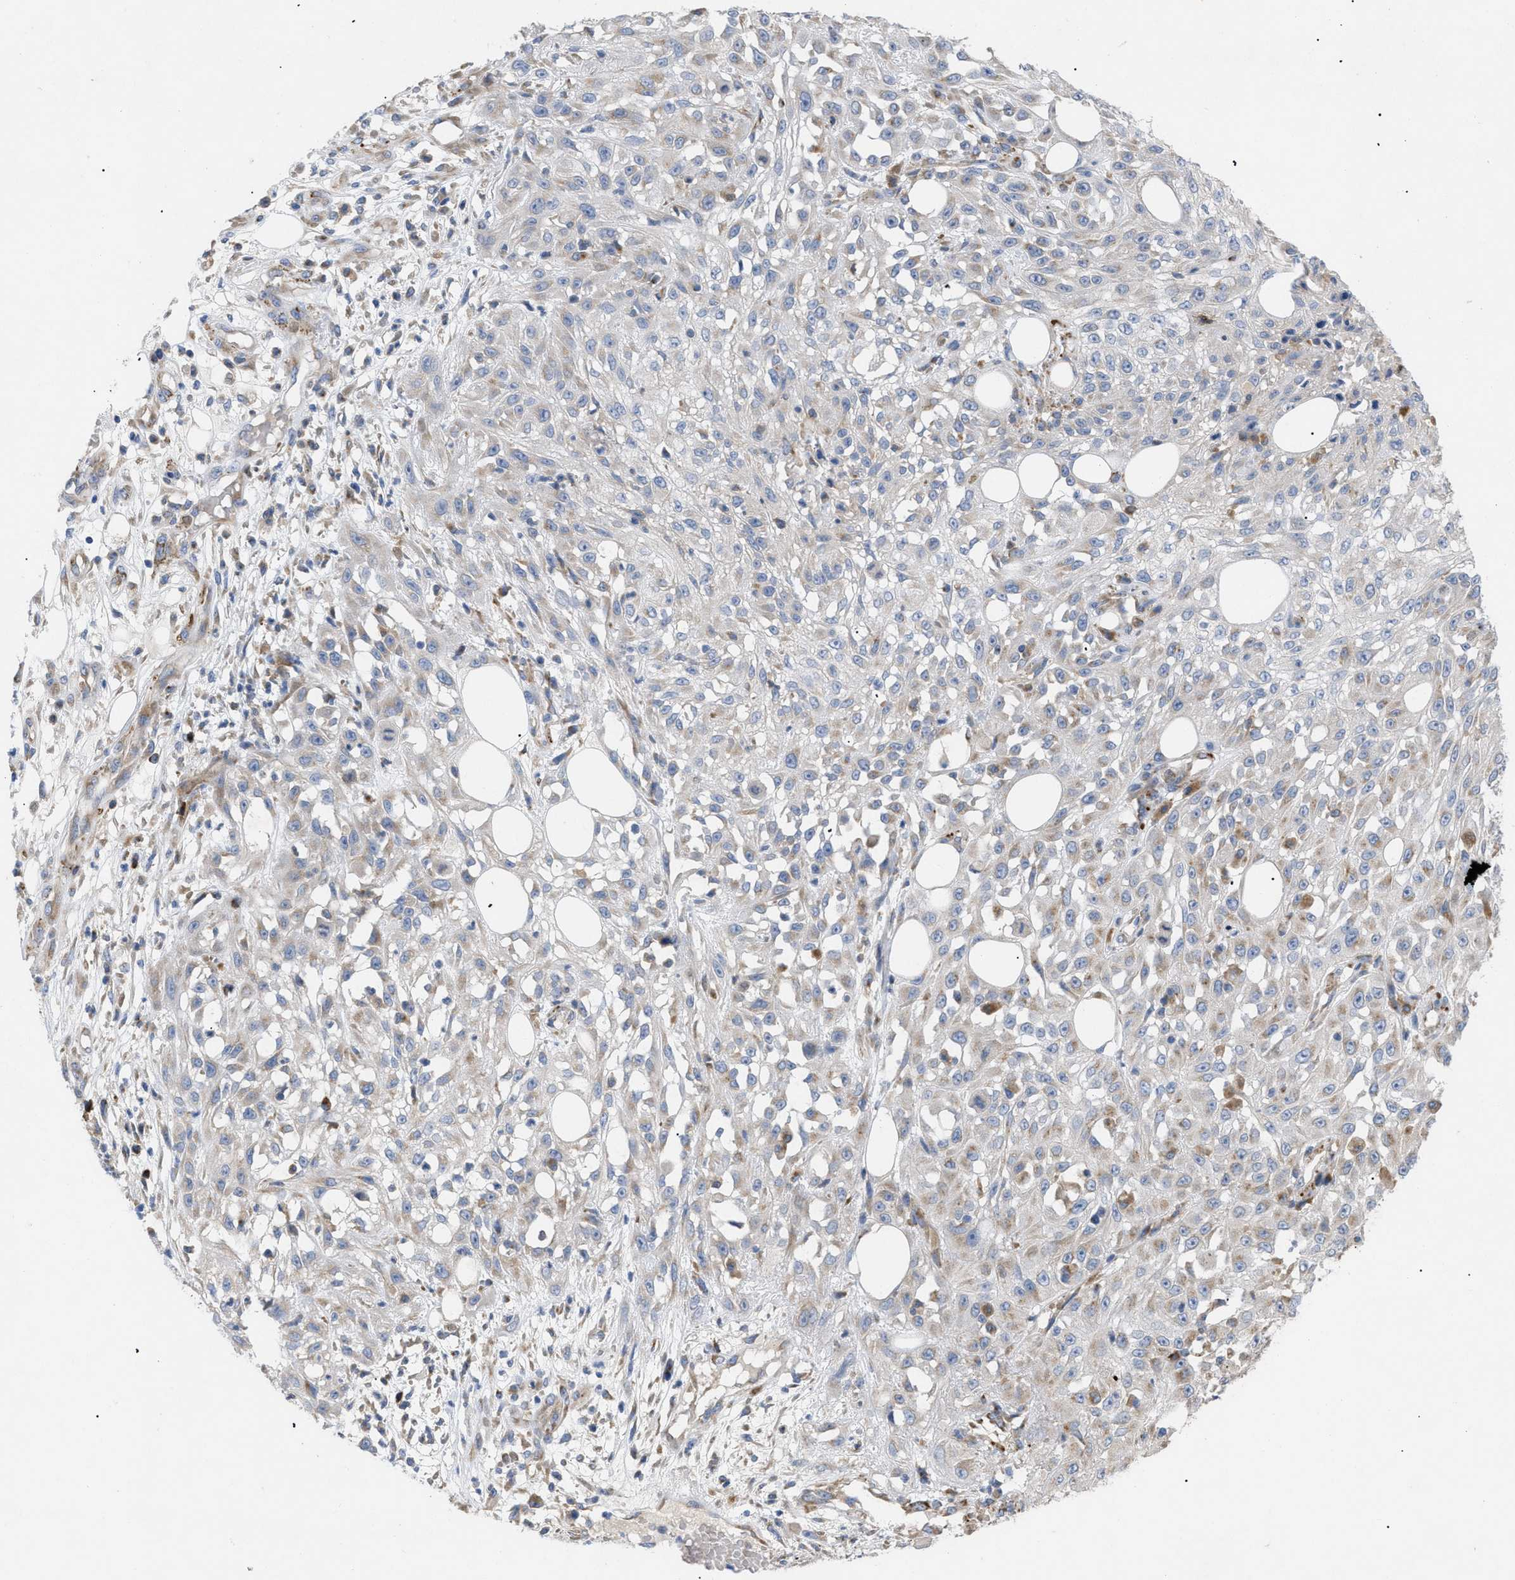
{"staining": {"intensity": "weak", "quantity": "<25%", "location": "cytoplasmic/membranous"}, "tissue": "skin cancer", "cell_type": "Tumor cells", "image_type": "cancer", "snomed": [{"axis": "morphology", "description": "Squamous cell carcinoma, NOS"}, {"axis": "morphology", "description": "Squamous cell carcinoma, metastatic, NOS"}, {"axis": "topography", "description": "Skin"}, {"axis": "topography", "description": "Lymph node"}], "caption": "There is no significant positivity in tumor cells of skin cancer.", "gene": "SLC50A1", "patient": {"sex": "male", "age": 75}}